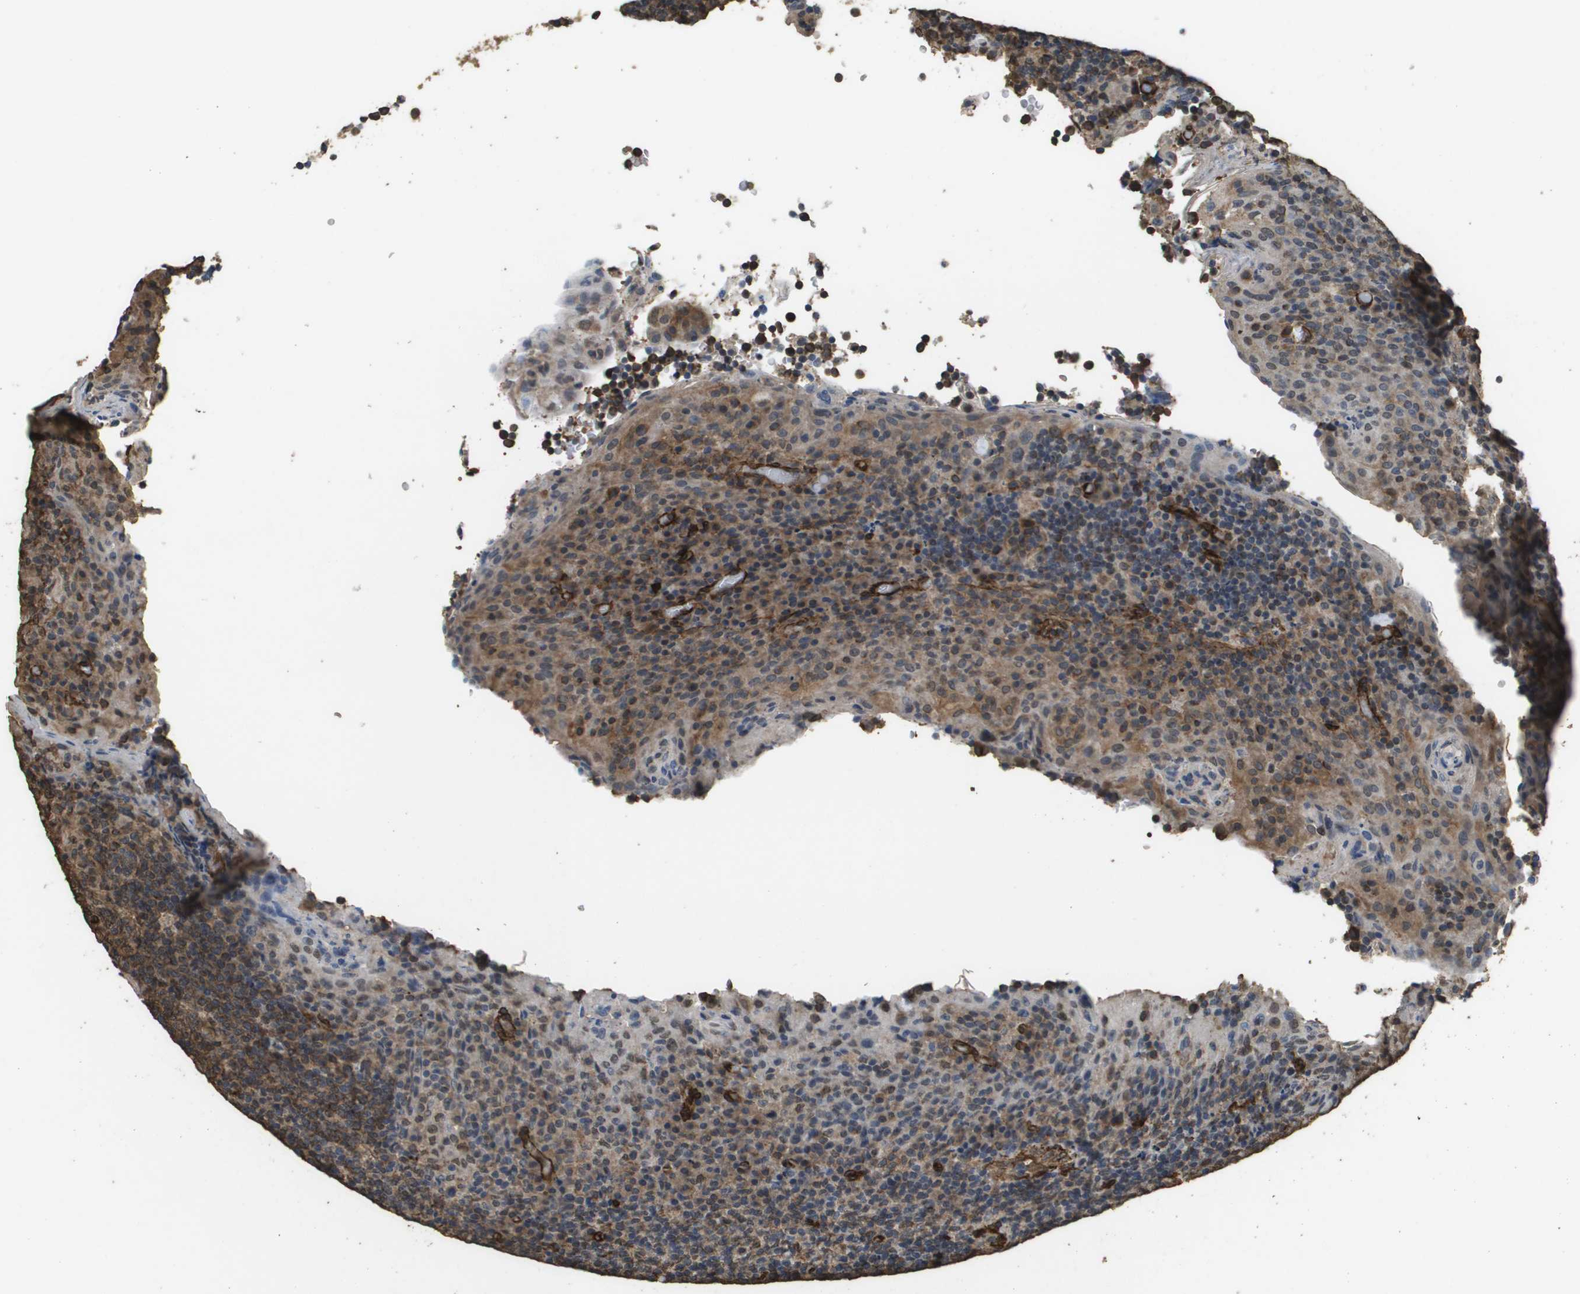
{"staining": {"intensity": "moderate", "quantity": ">75%", "location": "cytoplasmic/membranous"}, "tissue": "tonsil", "cell_type": "Germinal center cells", "image_type": "normal", "snomed": [{"axis": "morphology", "description": "Normal tissue, NOS"}, {"axis": "topography", "description": "Tonsil"}], "caption": "A high-resolution photomicrograph shows IHC staining of unremarkable tonsil, which displays moderate cytoplasmic/membranous staining in approximately >75% of germinal center cells. The staining was performed using DAB to visualize the protein expression in brown, while the nuclei were stained in blue with hematoxylin (Magnification: 20x).", "gene": "AAMP", "patient": {"sex": "male", "age": 17}}